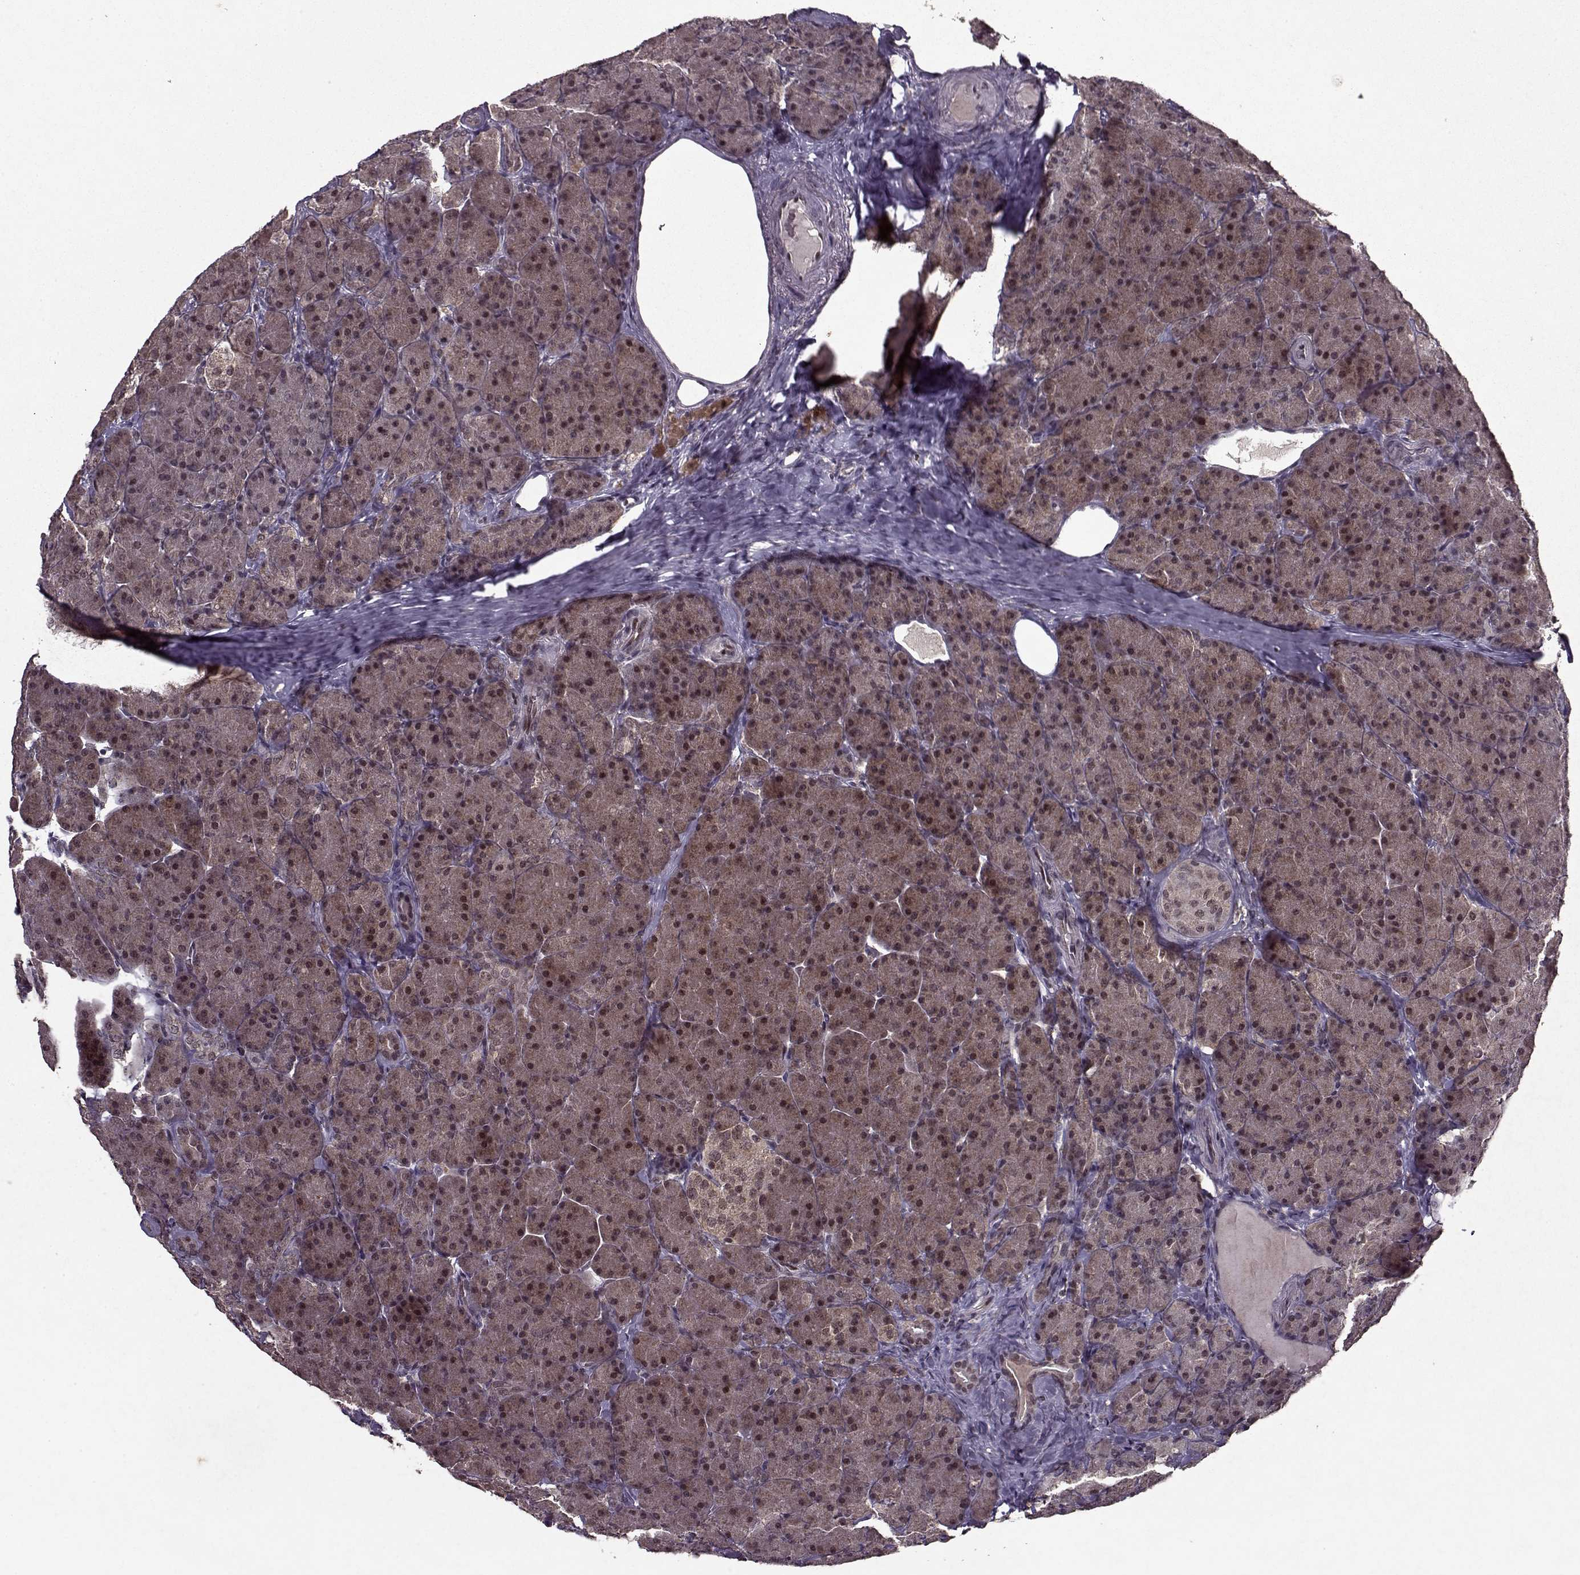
{"staining": {"intensity": "weak", "quantity": ">75%", "location": "cytoplasmic/membranous,nuclear"}, "tissue": "pancreas", "cell_type": "Exocrine glandular cells", "image_type": "normal", "snomed": [{"axis": "morphology", "description": "Normal tissue, NOS"}, {"axis": "topography", "description": "Pancreas"}], "caption": "The immunohistochemical stain shows weak cytoplasmic/membranous,nuclear expression in exocrine glandular cells of benign pancreas.", "gene": "PSMA7", "patient": {"sex": "male", "age": 57}}